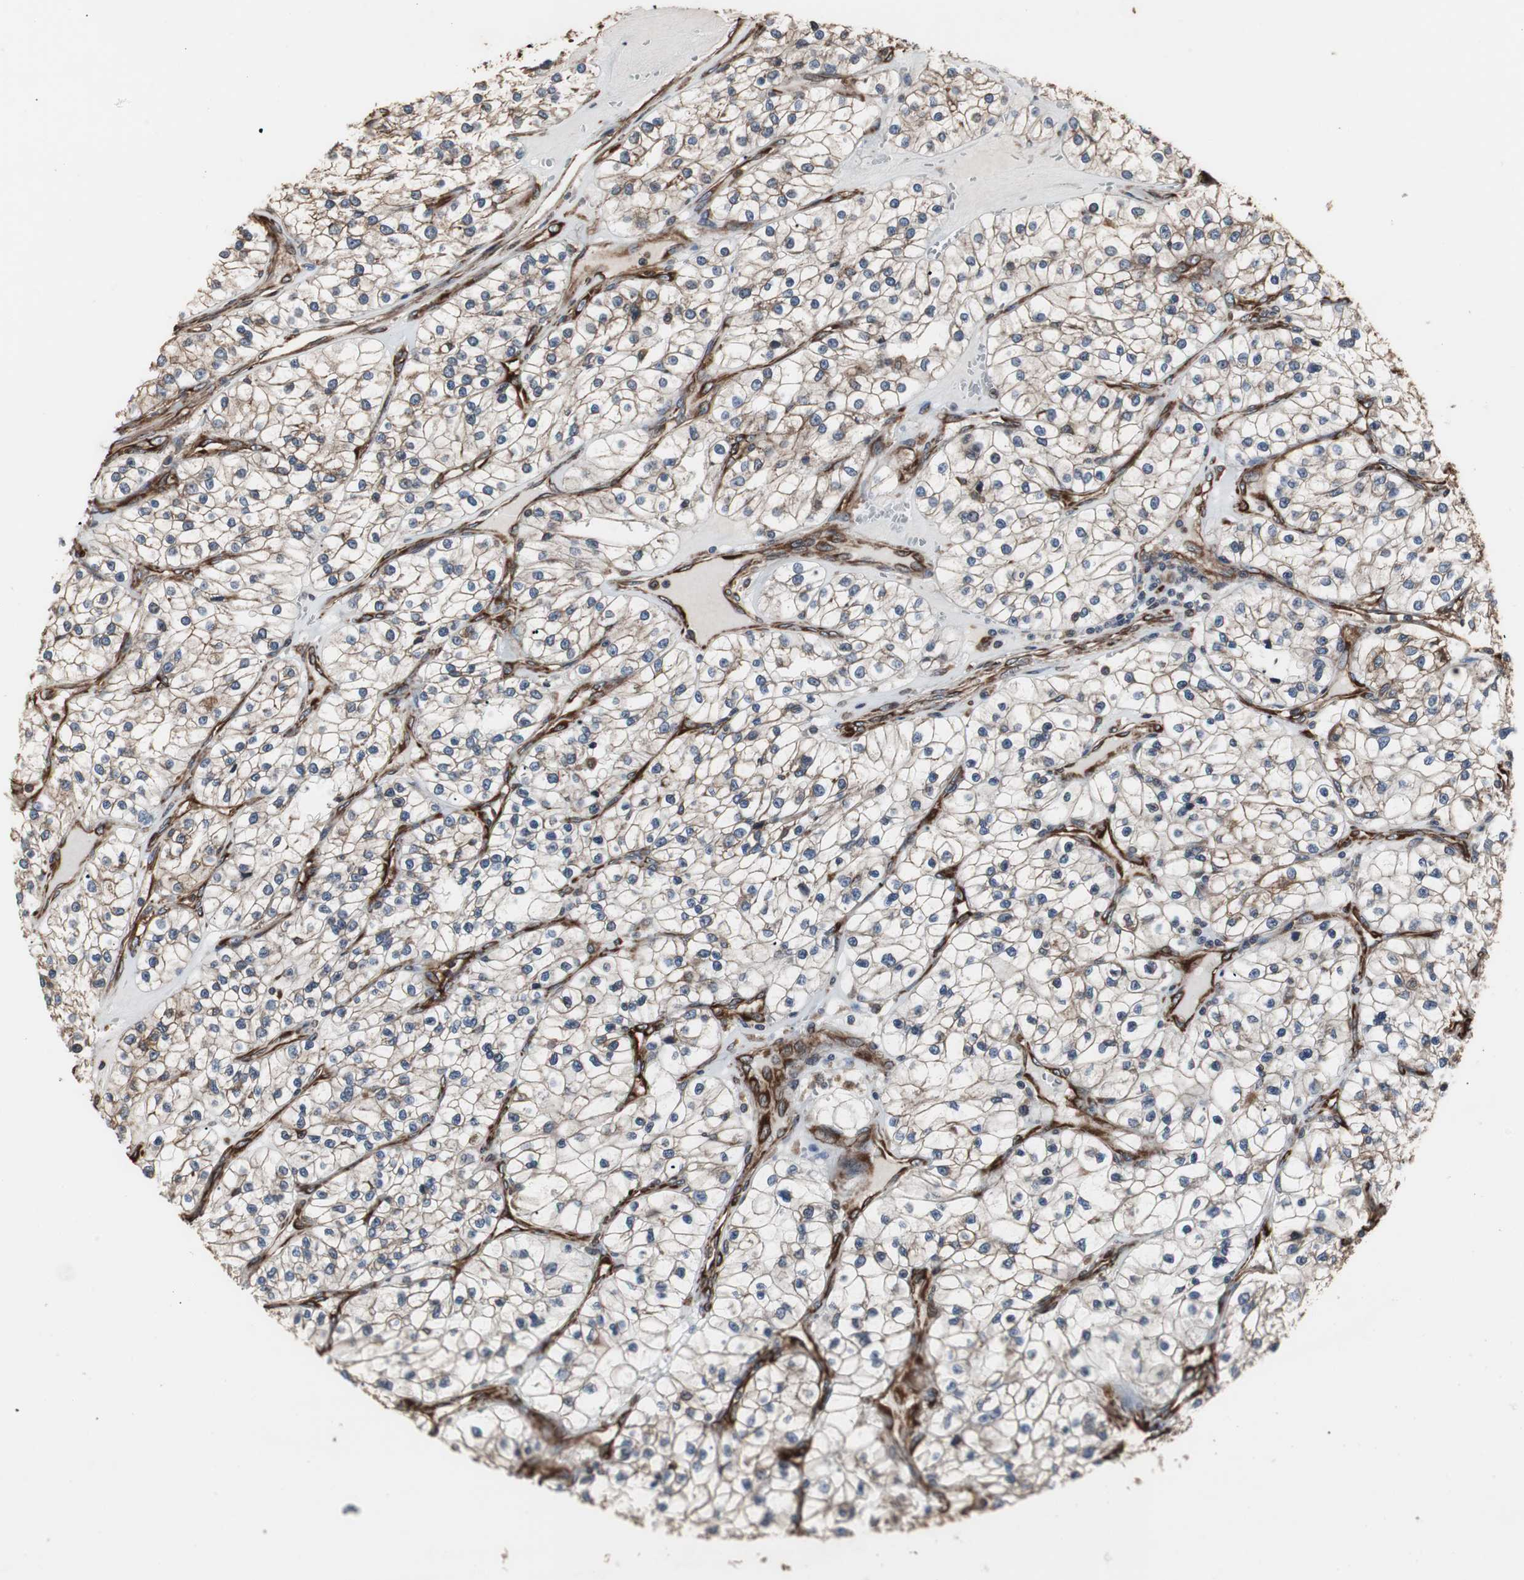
{"staining": {"intensity": "moderate", "quantity": ">75%", "location": "cytoplasmic/membranous"}, "tissue": "renal cancer", "cell_type": "Tumor cells", "image_type": "cancer", "snomed": [{"axis": "morphology", "description": "Adenocarcinoma, NOS"}, {"axis": "topography", "description": "Kidney"}], "caption": "An IHC image of tumor tissue is shown. Protein staining in brown shows moderate cytoplasmic/membranous positivity in renal cancer (adenocarcinoma) within tumor cells.", "gene": "CALU", "patient": {"sex": "female", "age": 57}}